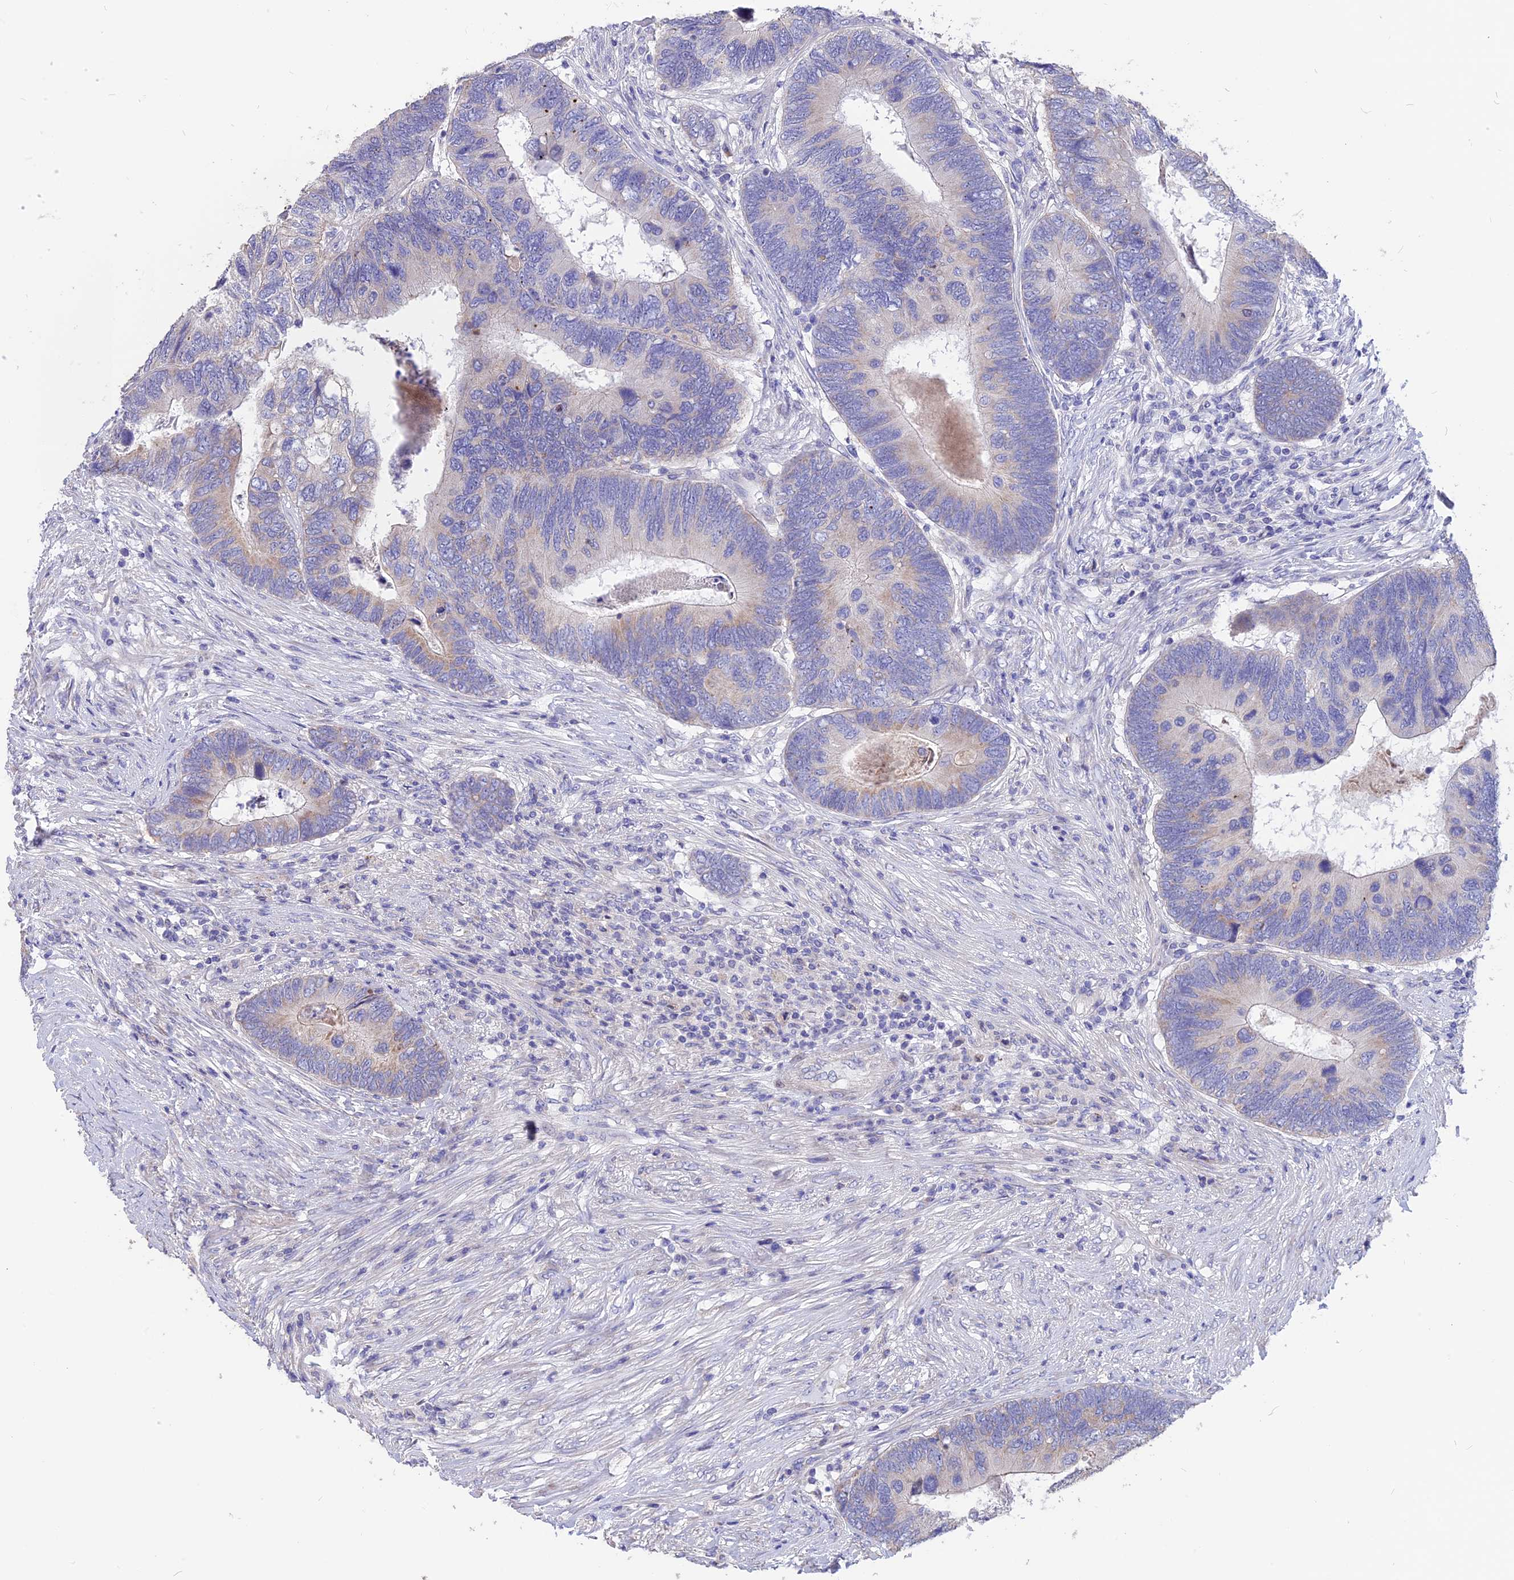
{"staining": {"intensity": "moderate", "quantity": "<25%", "location": "cytoplasmic/membranous"}, "tissue": "colorectal cancer", "cell_type": "Tumor cells", "image_type": "cancer", "snomed": [{"axis": "morphology", "description": "Adenocarcinoma, NOS"}, {"axis": "topography", "description": "Colon"}], "caption": "A high-resolution photomicrograph shows IHC staining of adenocarcinoma (colorectal), which exhibits moderate cytoplasmic/membranous expression in approximately <25% of tumor cells.", "gene": "CYP2U1", "patient": {"sex": "female", "age": 67}}